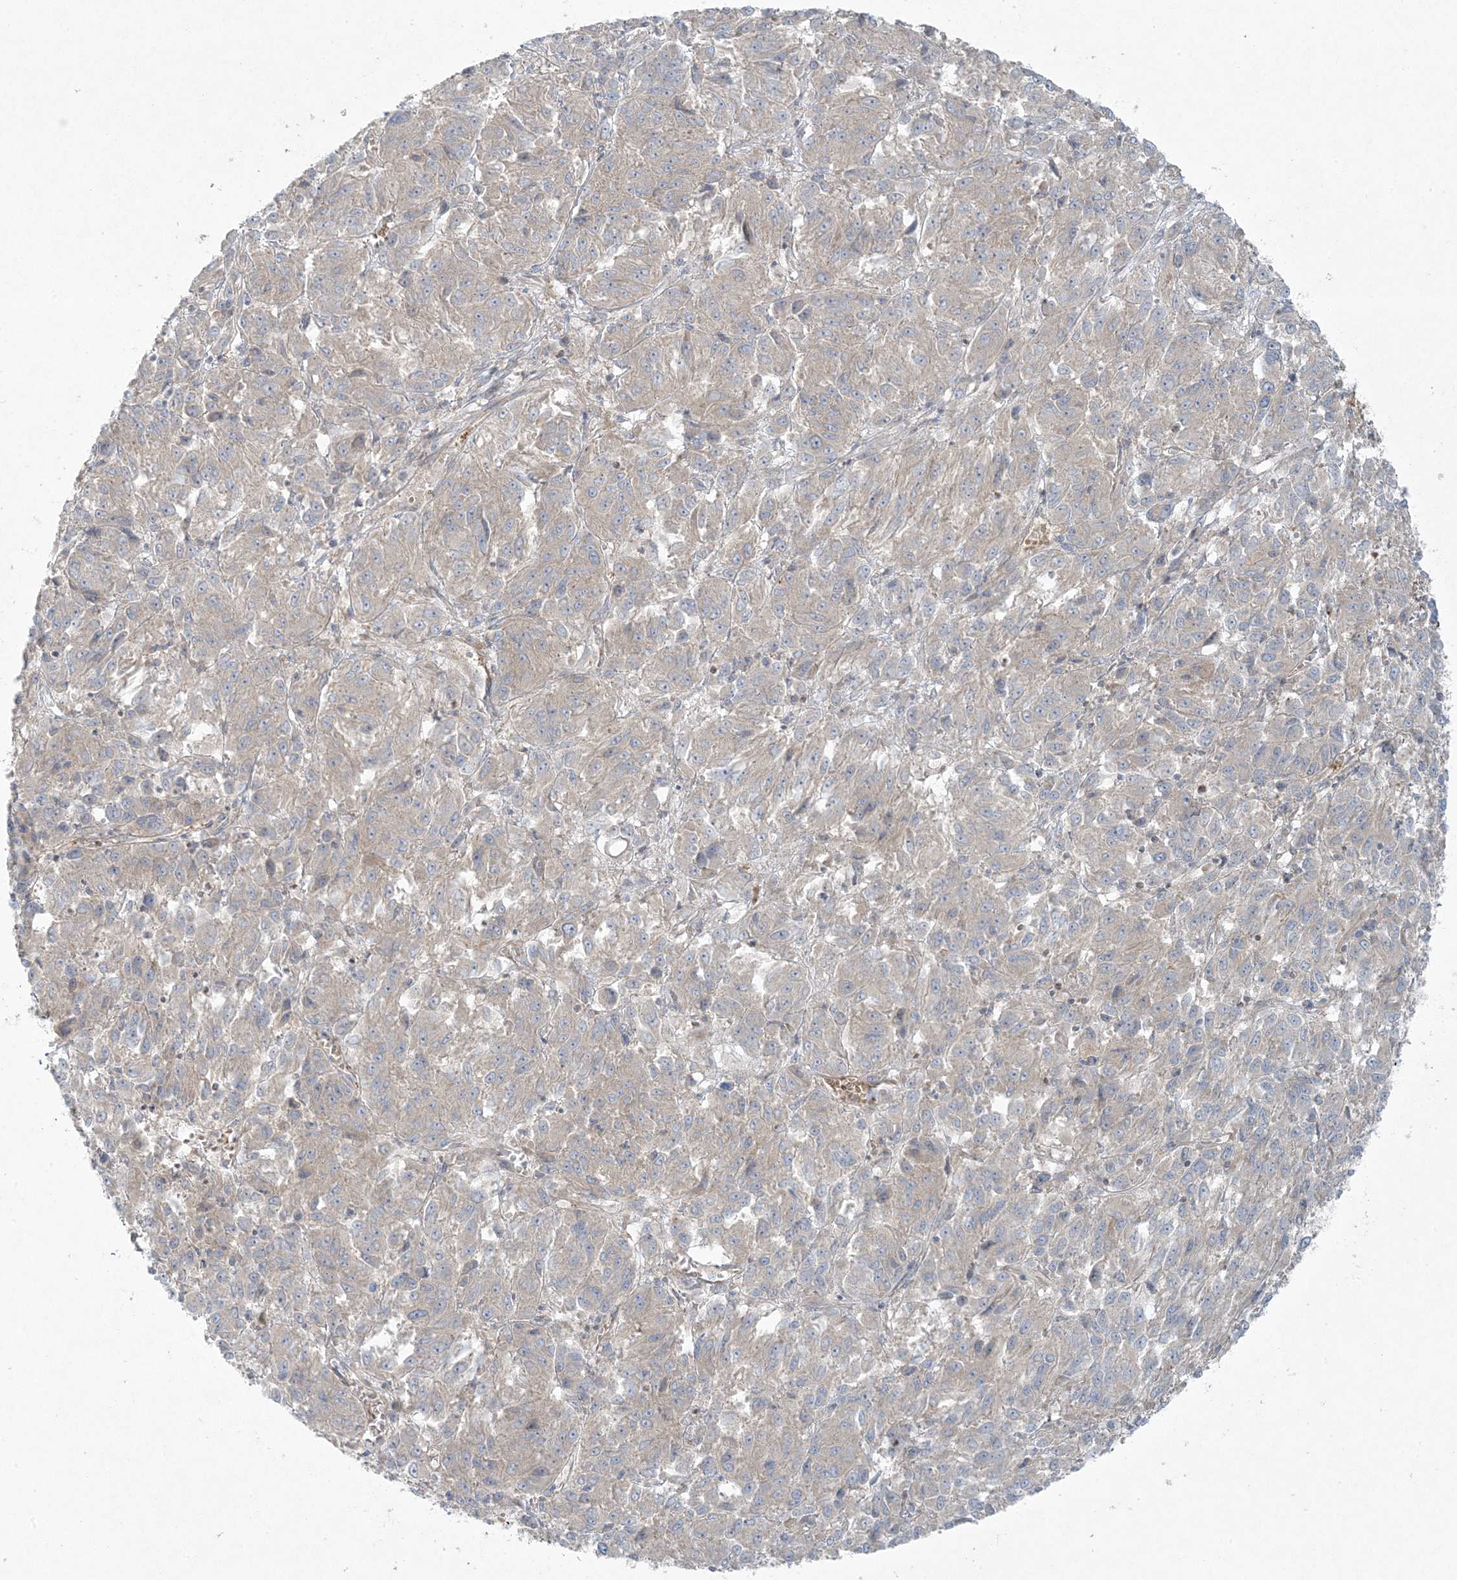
{"staining": {"intensity": "weak", "quantity": ">75%", "location": "cytoplasmic/membranous"}, "tissue": "melanoma", "cell_type": "Tumor cells", "image_type": "cancer", "snomed": [{"axis": "morphology", "description": "Malignant melanoma, Metastatic site"}, {"axis": "topography", "description": "Lung"}], "caption": "Protein staining of malignant melanoma (metastatic site) tissue displays weak cytoplasmic/membranous positivity in about >75% of tumor cells. (DAB IHC with brightfield microscopy, high magnification).", "gene": "PIK3R4", "patient": {"sex": "male", "age": 64}}